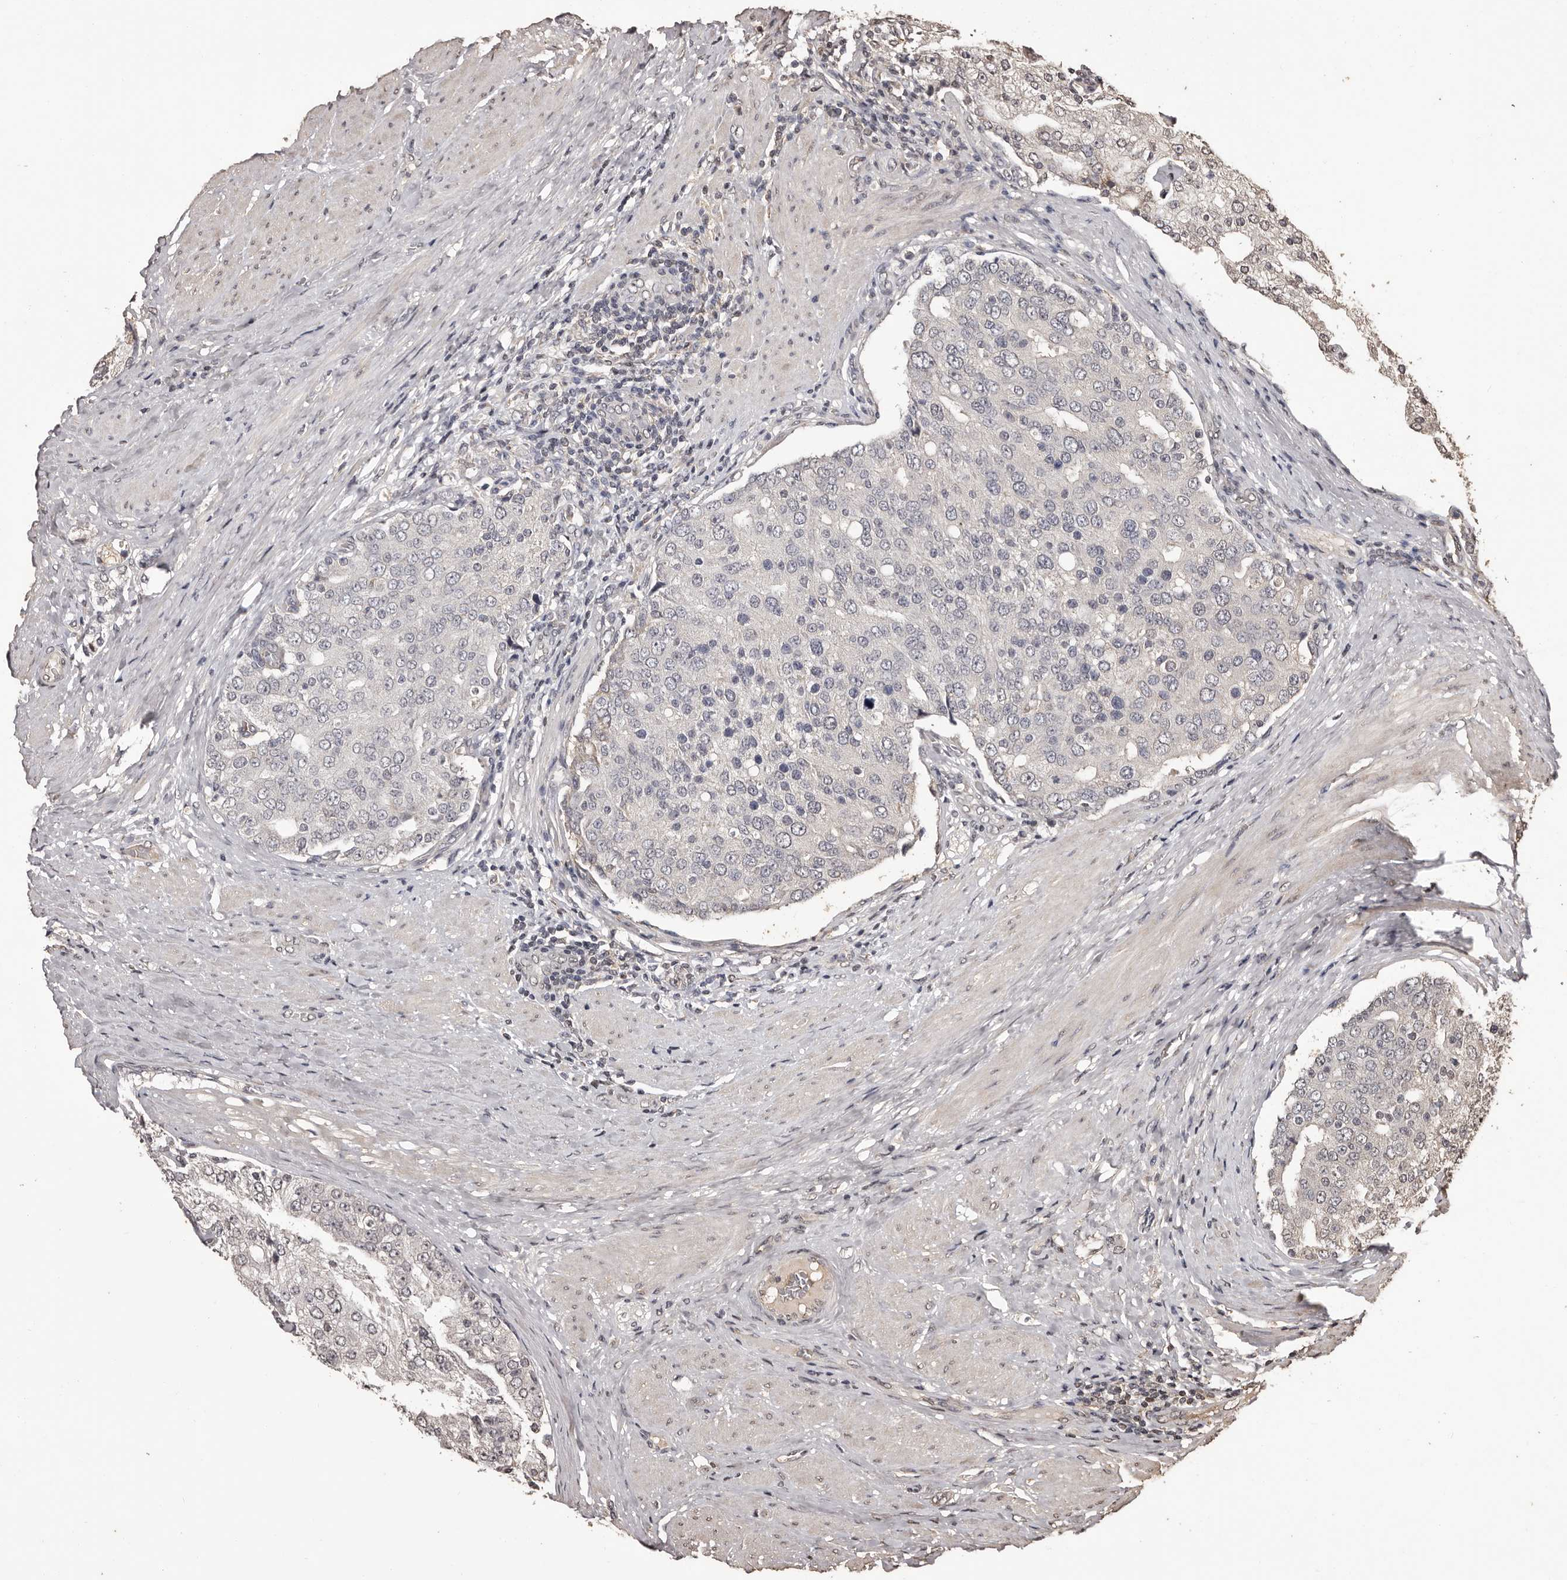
{"staining": {"intensity": "negative", "quantity": "none", "location": "none"}, "tissue": "prostate cancer", "cell_type": "Tumor cells", "image_type": "cancer", "snomed": [{"axis": "morphology", "description": "Adenocarcinoma, High grade"}, {"axis": "topography", "description": "Prostate"}], "caption": "Tumor cells are negative for protein expression in human prostate adenocarcinoma (high-grade).", "gene": "NAV1", "patient": {"sex": "male", "age": 50}}